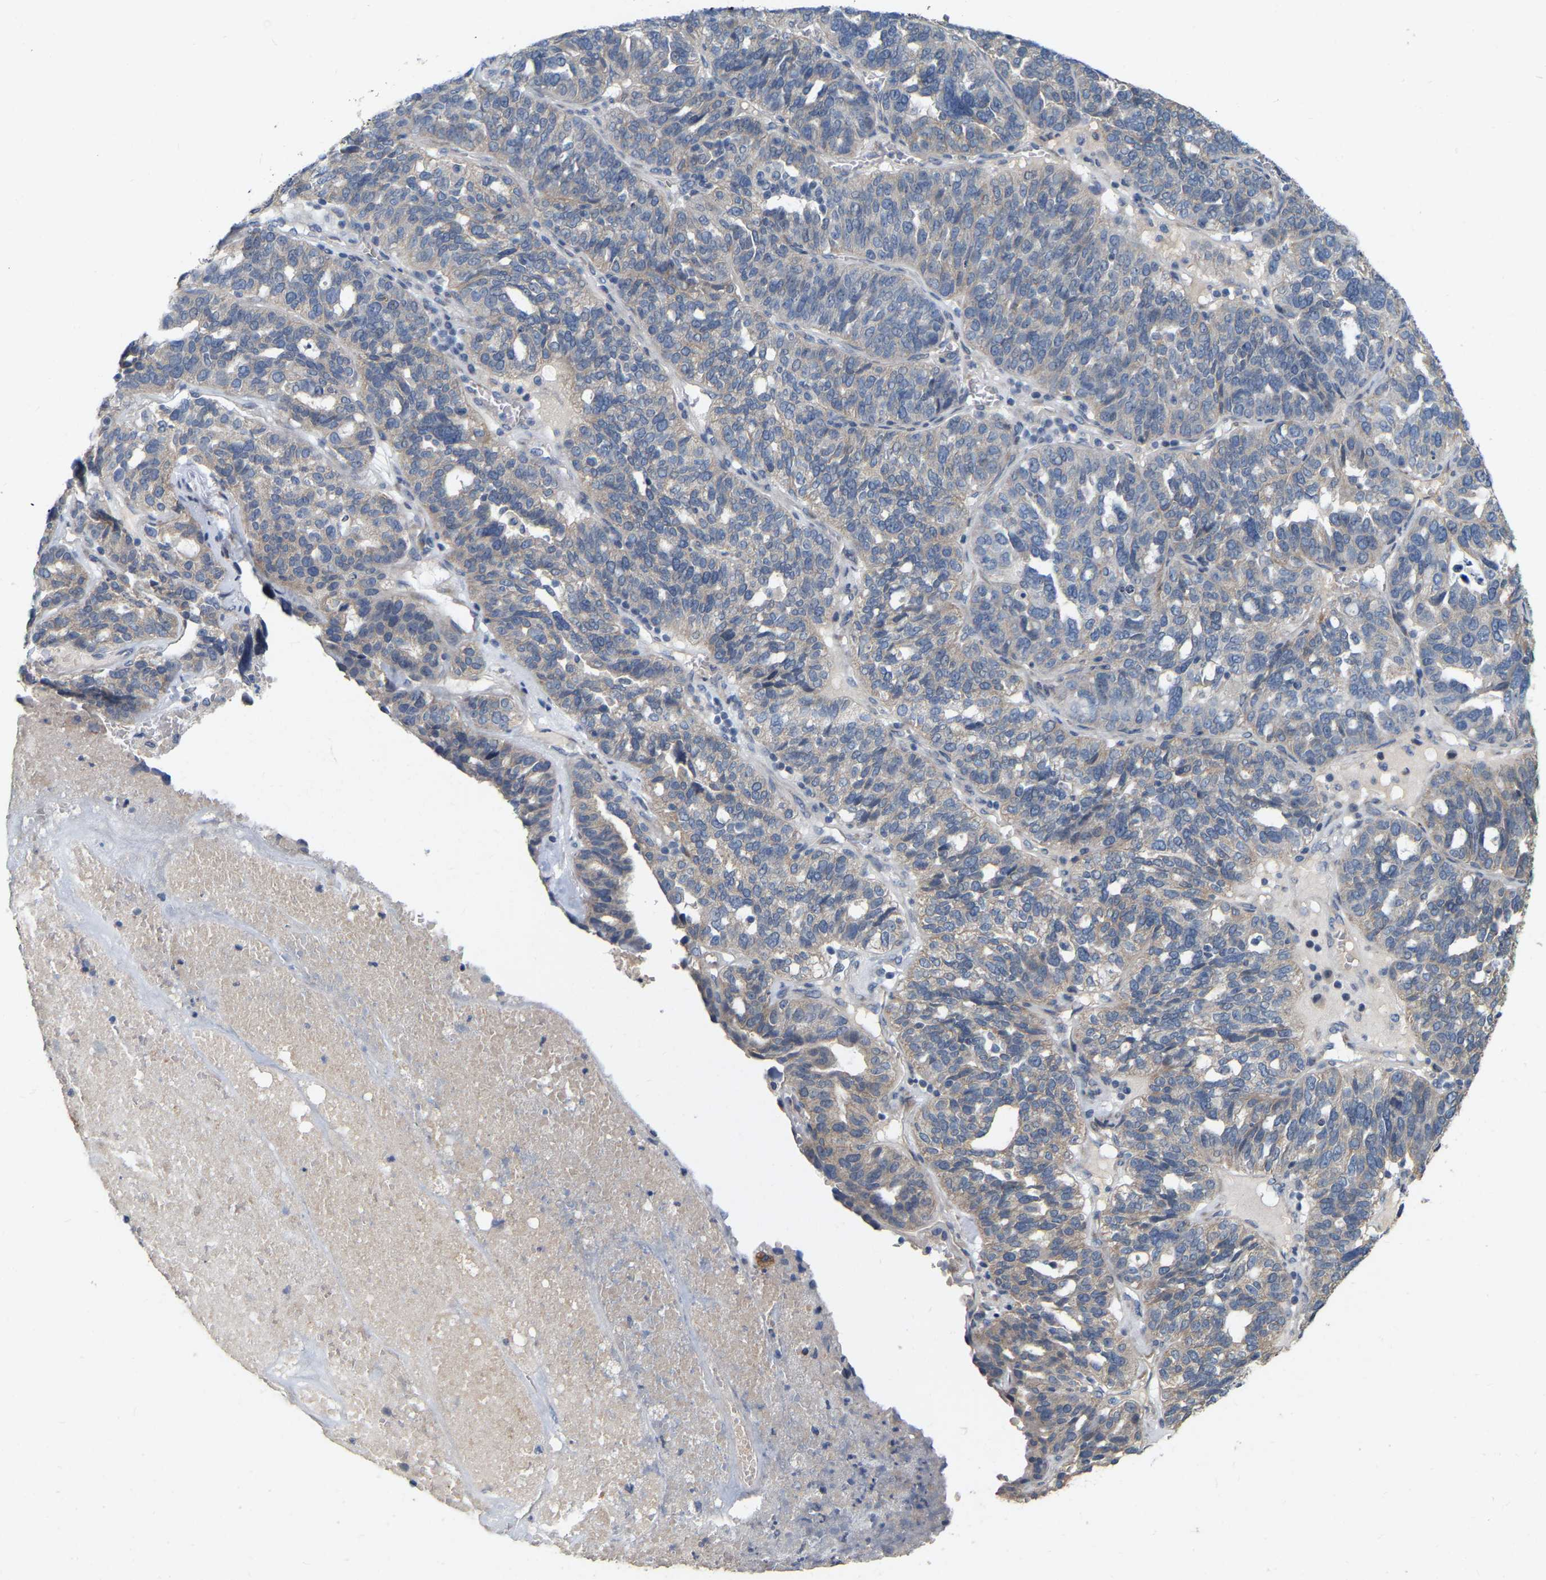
{"staining": {"intensity": "weak", "quantity": ">75%", "location": "cytoplasmic/membranous"}, "tissue": "ovarian cancer", "cell_type": "Tumor cells", "image_type": "cancer", "snomed": [{"axis": "morphology", "description": "Cystadenocarcinoma, serous, NOS"}, {"axis": "topography", "description": "Ovary"}], "caption": "High-power microscopy captured an IHC micrograph of ovarian cancer, revealing weak cytoplasmic/membranous staining in approximately >75% of tumor cells.", "gene": "SSH1", "patient": {"sex": "female", "age": 59}}